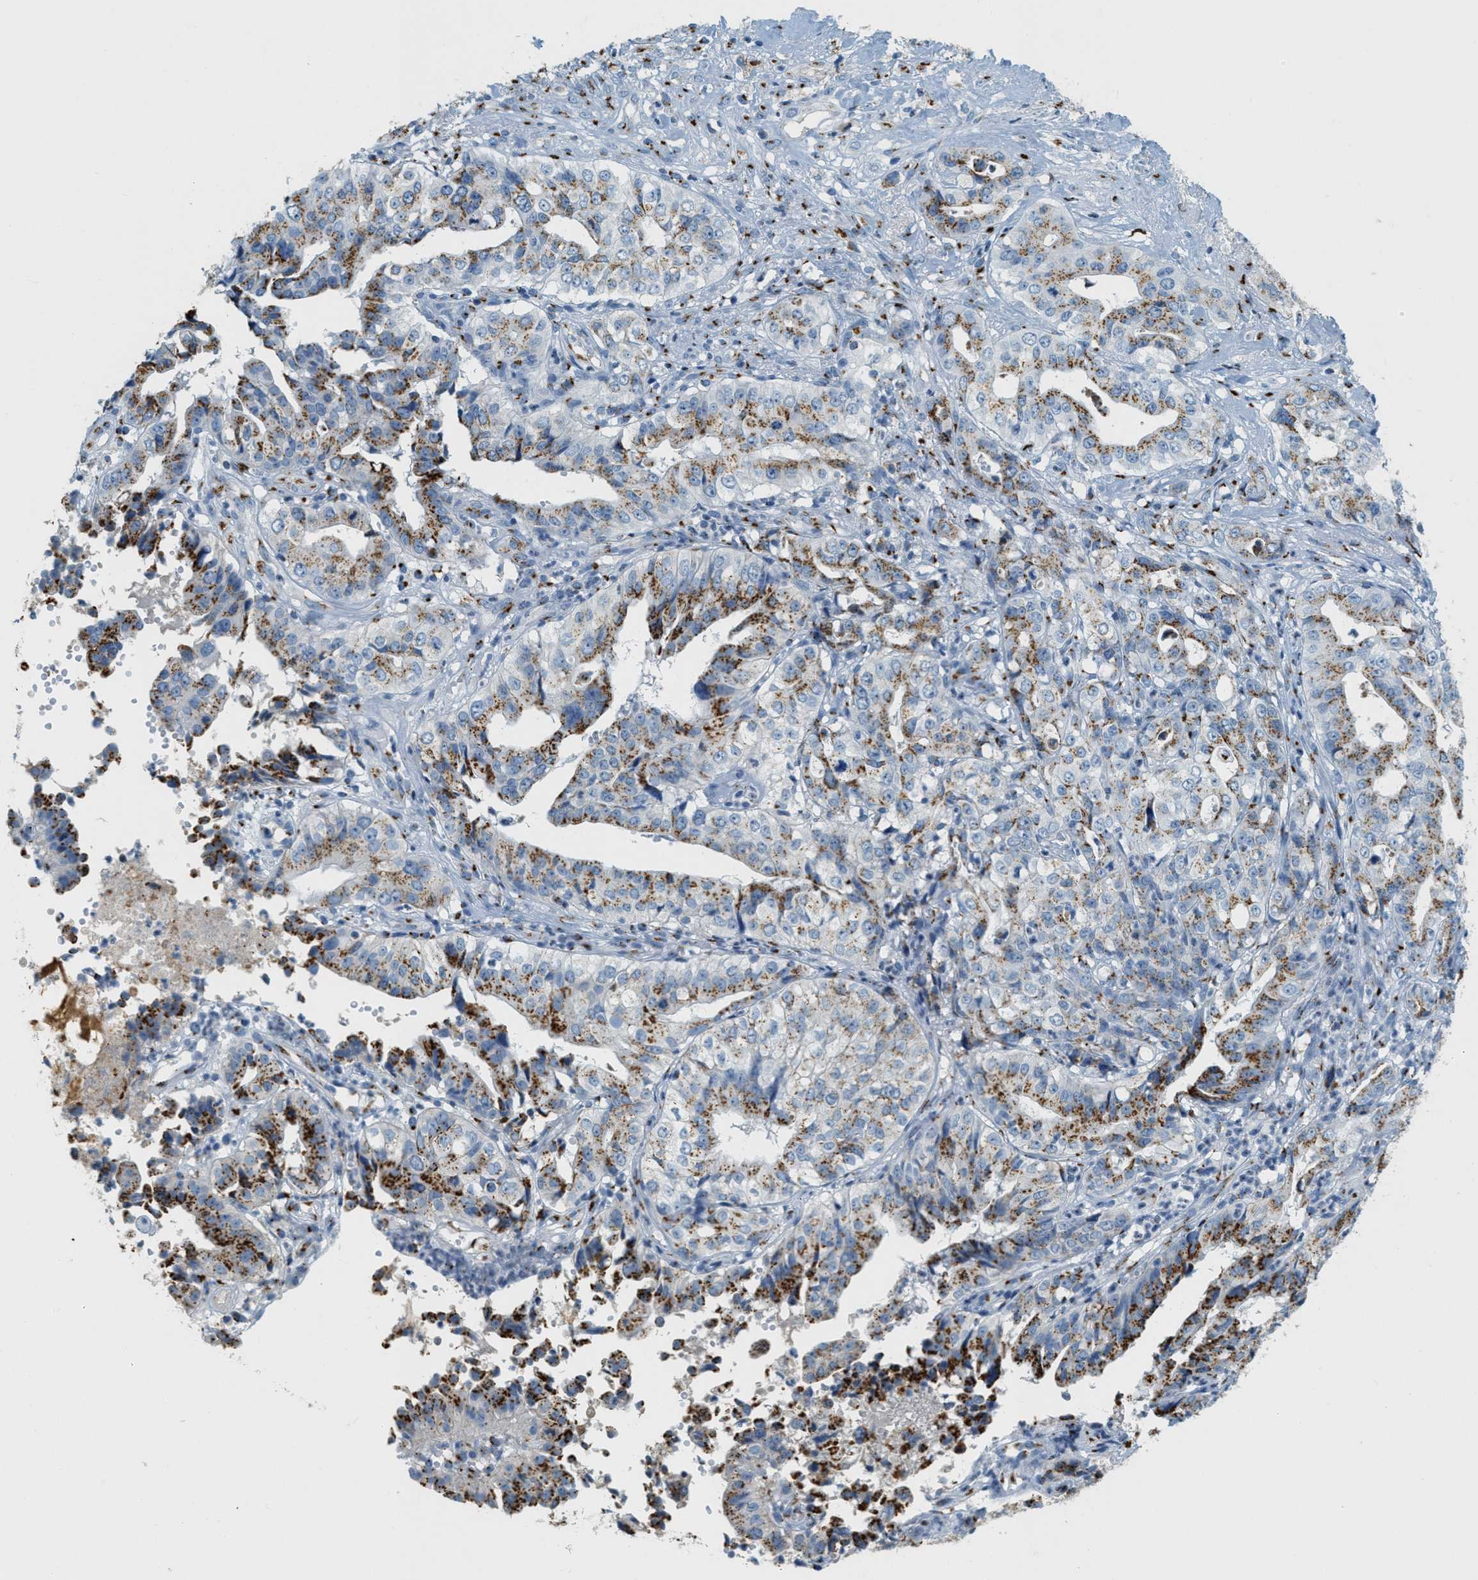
{"staining": {"intensity": "strong", "quantity": "25%-75%", "location": "cytoplasmic/membranous"}, "tissue": "liver cancer", "cell_type": "Tumor cells", "image_type": "cancer", "snomed": [{"axis": "morphology", "description": "Cholangiocarcinoma"}, {"axis": "topography", "description": "Liver"}], "caption": "Immunohistochemistry (IHC) of liver cholangiocarcinoma reveals high levels of strong cytoplasmic/membranous staining in approximately 25%-75% of tumor cells.", "gene": "ENTPD4", "patient": {"sex": "female", "age": 61}}